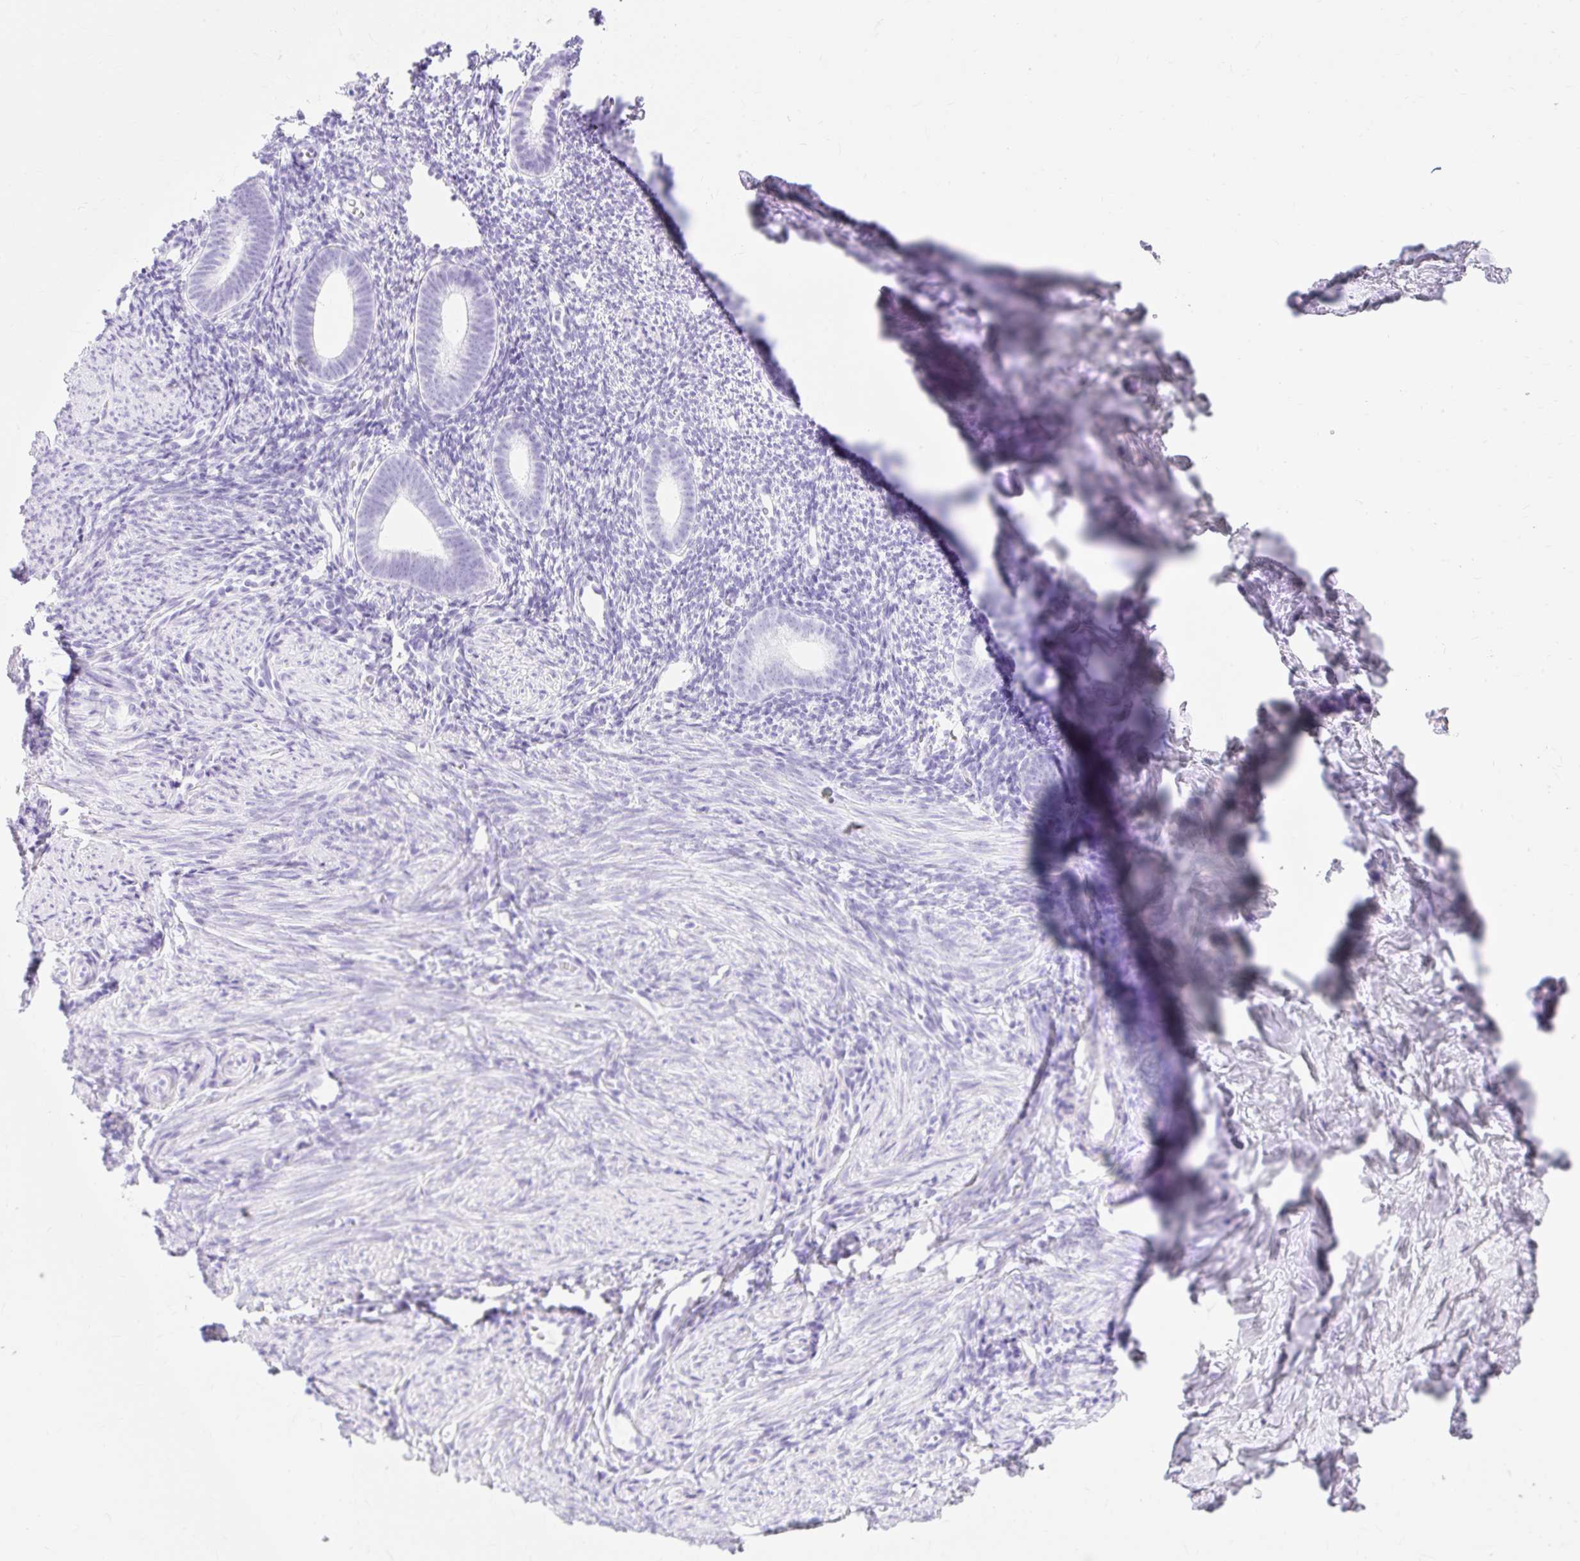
{"staining": {"intensity": "negative", "quantity": "none", "location": "none"}, "tissue": "endometrium", "cell_type": "Cells in endometrial stroma", "image_type": "normal", "snomed": [{"axis": "morphology", "description": "Normal tissue, NOS"}, {"axis": "topography", "description": "Endometrium"}], "caption": "IHC image of normal endometrium: human endometrium stained with DAB displays no significant protein staining in cells in endometrial stroma. (DAB immunohistochemistry (IHC) with hematoxylin counter stain).", "gene": "MBP", "patient": {"sex": "female", "age": 39}}